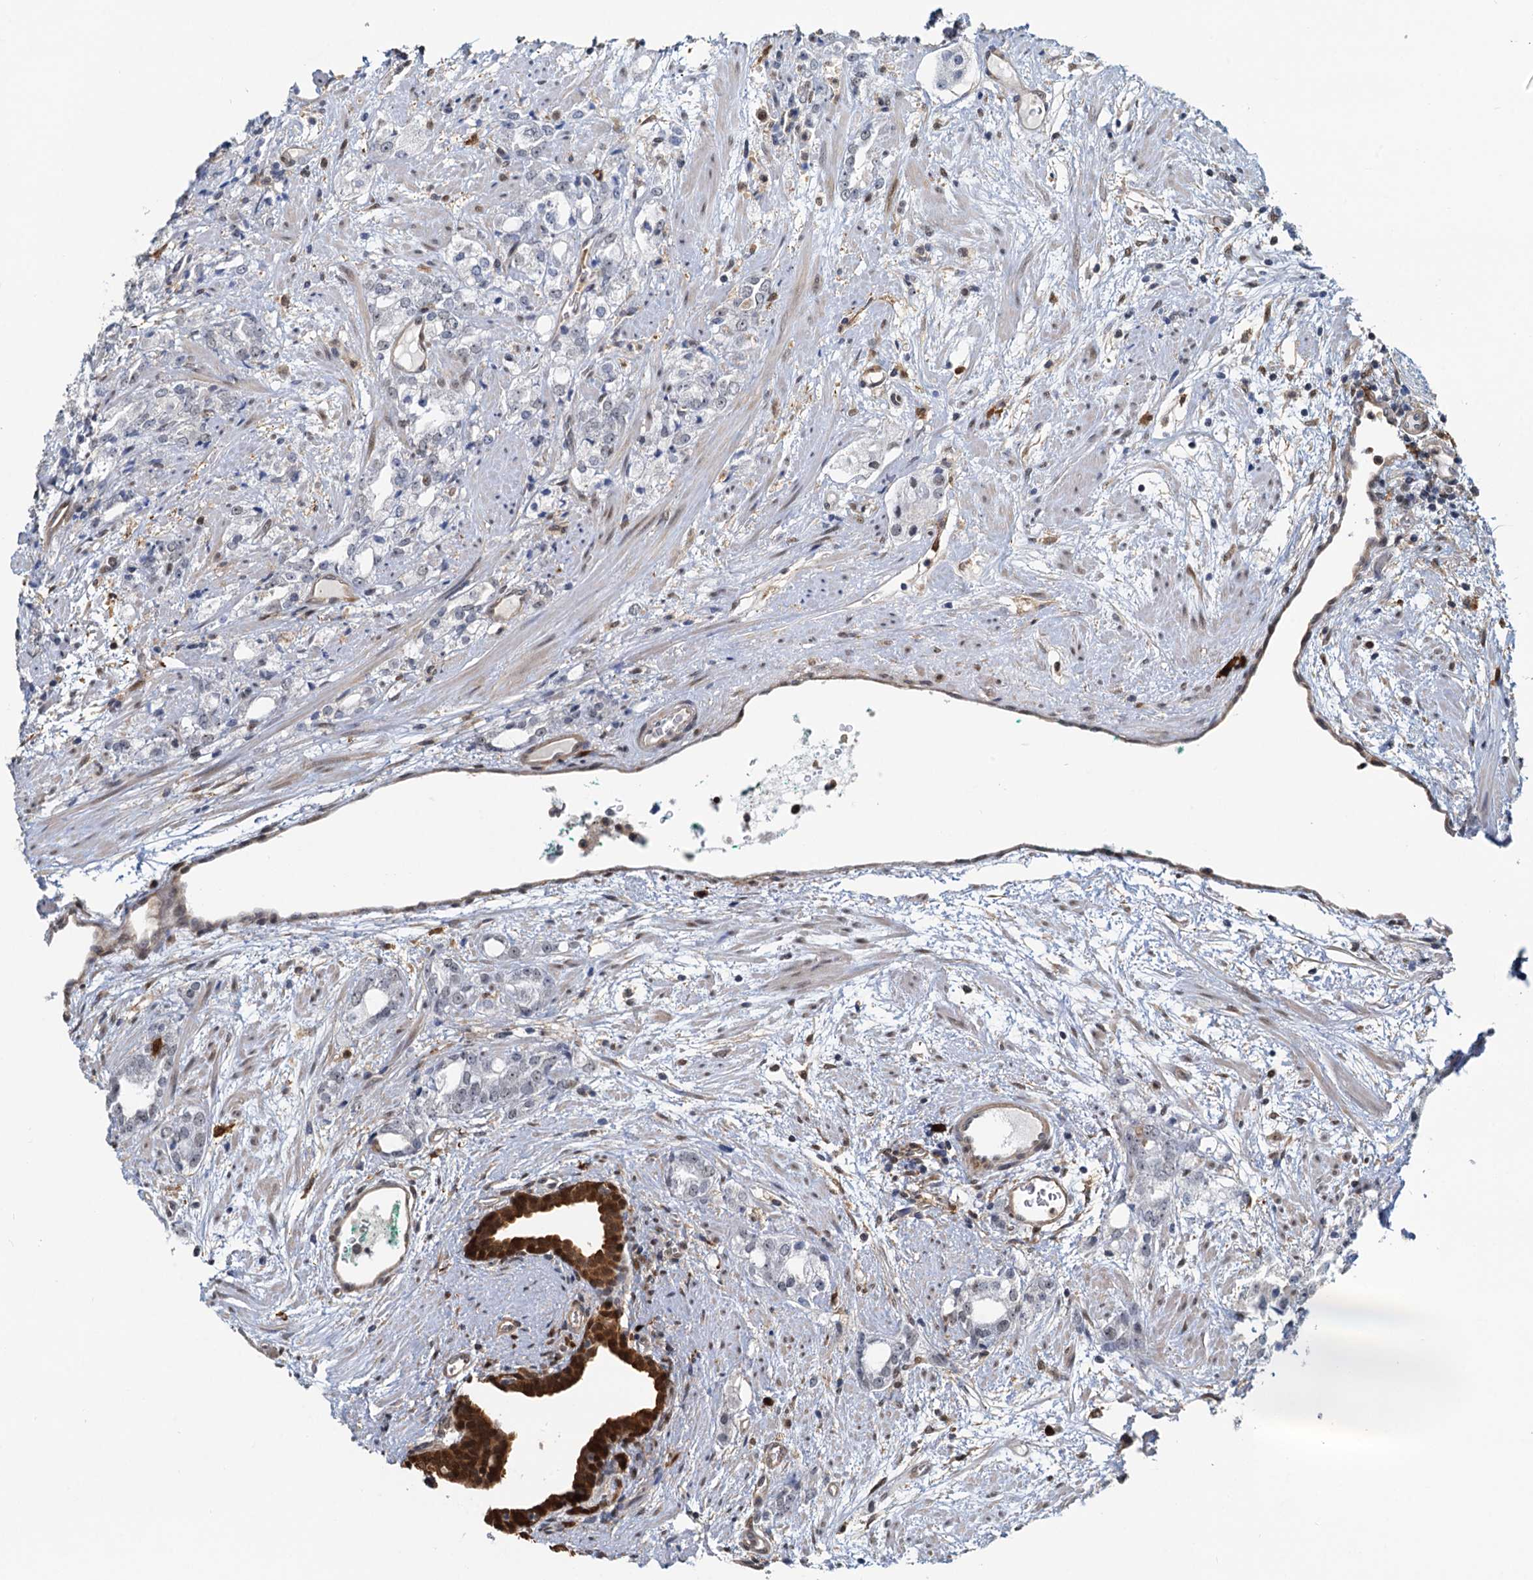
{"staining": {"intensity": "negative", "quantity": "none", "location": "none"}, "tissue": "prostate cancer", "cell_type": "Tumor cells", "image_type": "cancer", "snomed": [{"axis": "morphology", "description": "Adenocarcinoma, High grade"}, {"axis": "topography", "description": "Prostate"}], "caption": "The histopathology image shows no significant expression in tumor cells of prostate adenocarcinoma (high-grade). (Stains: DAB immunohistochemistry (IHC) with hematoxylin counter stain, Microscopy: brightfield microscopy at high magnification).", "gene": "SPINDOC", "patient": {"sex": "male", "age": 64}}